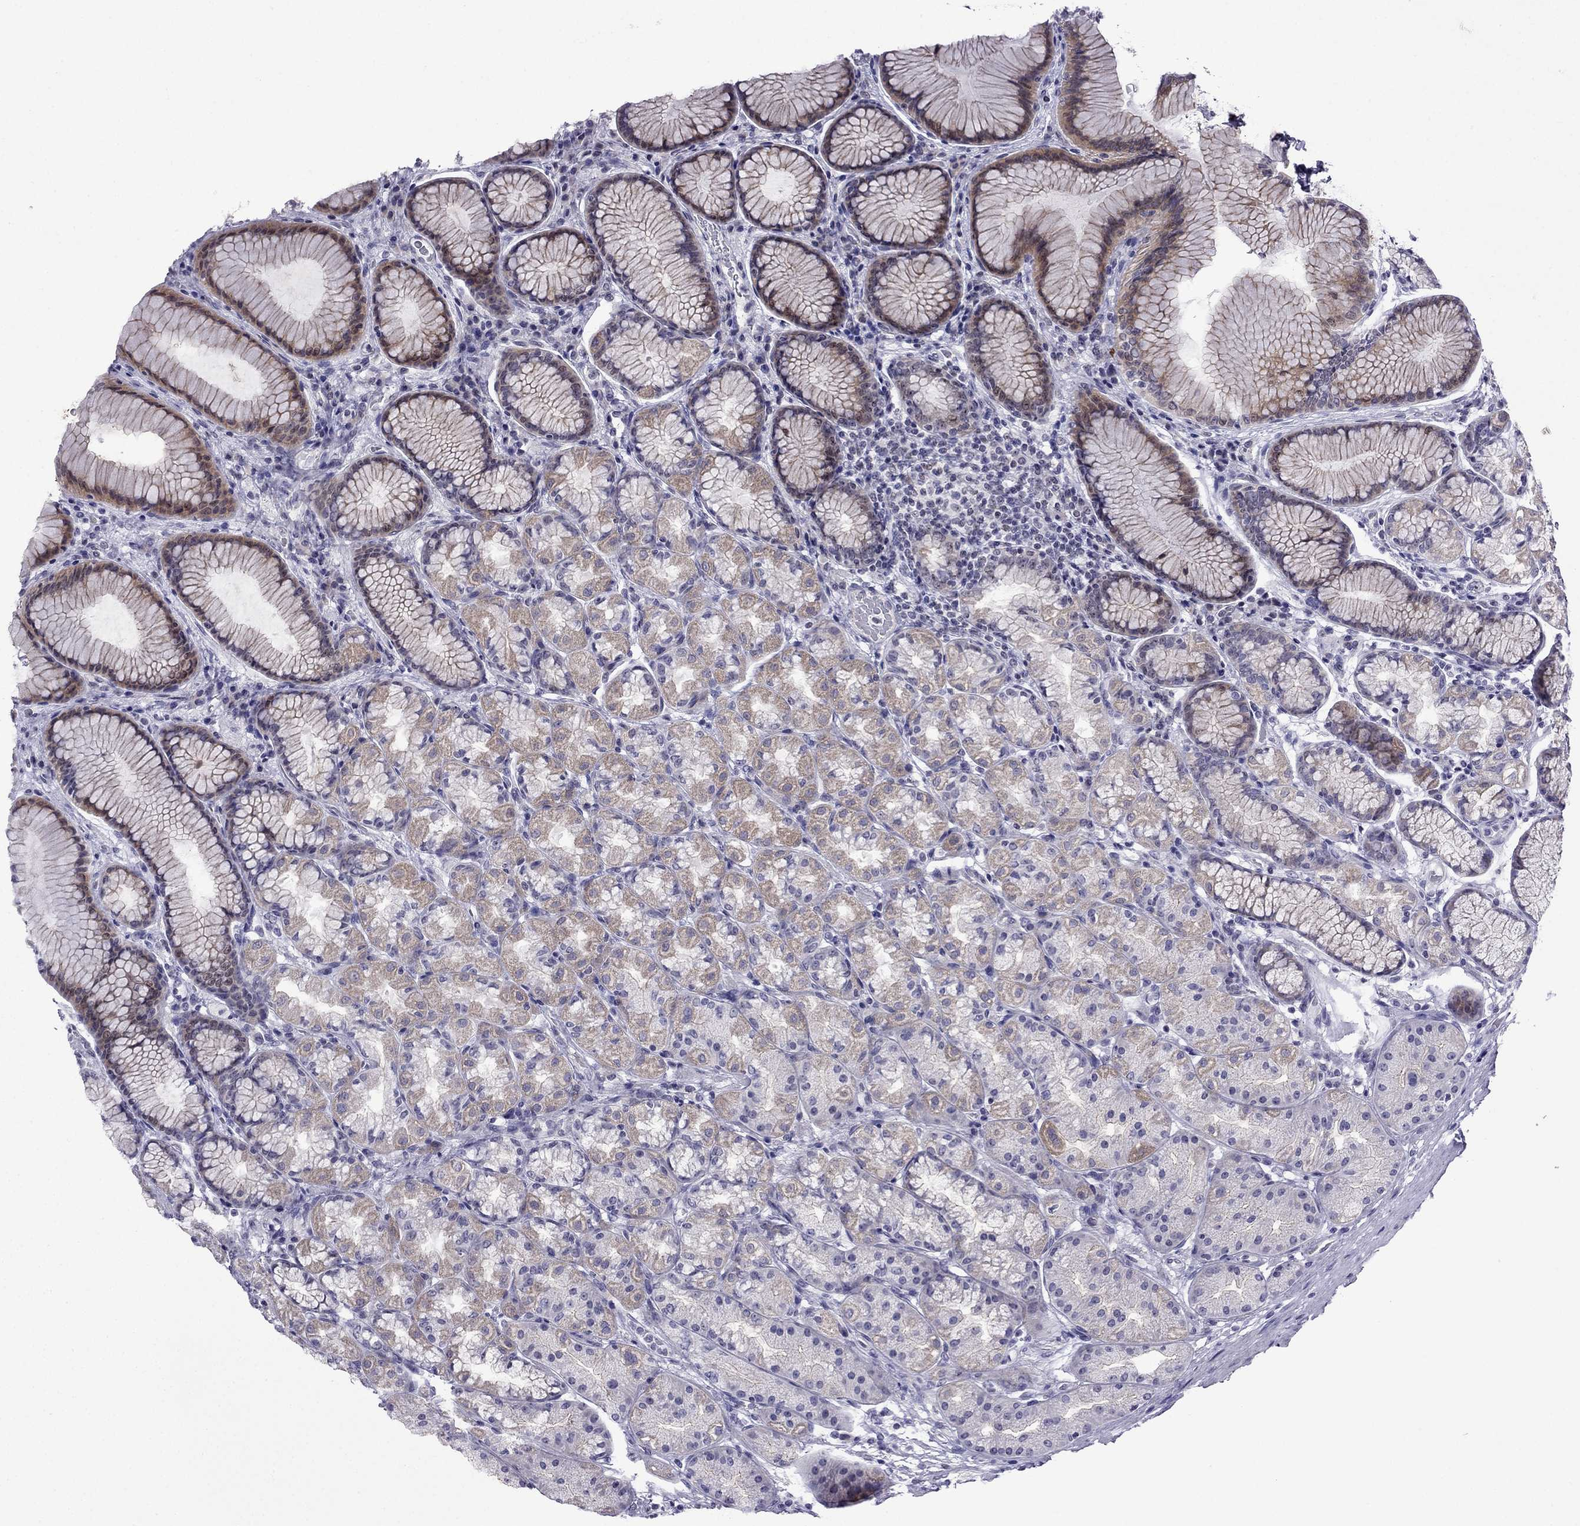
{"staining": {"intensity": "weak", "quantity": "25%-75%", "location": "cytoplasmic/membranous"}, "tissue": "stomach", "cell_type": "Glandular cells", "image_type": "normal", "snomed": [{"axis": "morphology", "description": "Normal tissue, NOS"}, {"axis": "morphology", "description": "Adenocarcinoma, NOS"}, {"axis": "topography", "description": "Stomach"}], "caption": "Glandular cells demonstrate weak cytoplasmic/membranous staining in about 25%-75% of cells in normal stomach.", "gene": "POM121L12", "patient": {"sex": "female", "age": 79}}